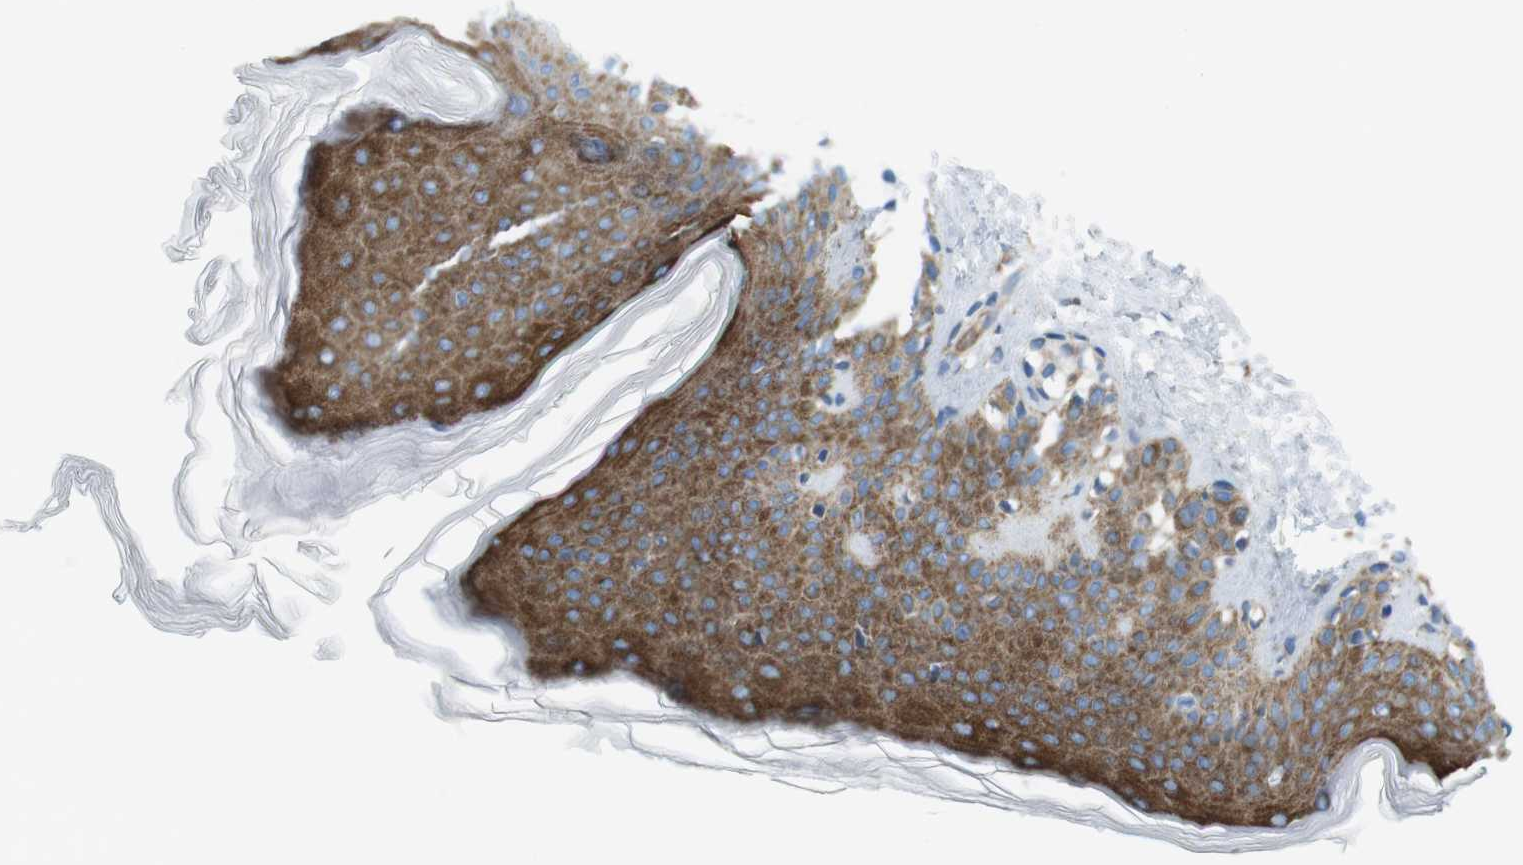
{"staining": {"intensity": "moderate", "quantity": ">75%", "location": "cytoplasmic/membranous"}, "tissue": "skin", "cell_type": "Fibroblasts", "image_type": "normal", "snomed": [{"axis": "morphology", "description": "Normal tissue, NOS"}, {"axis": "topography", "description": "Skin"}], "caption": "A brown stain labels moderate cytoplasmic/membranous expression of a protein in fibroblasts of benign human skin. The protein of interest is stained brown, and the nuclei are stained in blue (DAB (3,3'-diaminobenzidine) IHC with brightfield microscopy, high magnification).", "gene": "MYH9", "patient": {"sex": "male", "age": 16}}